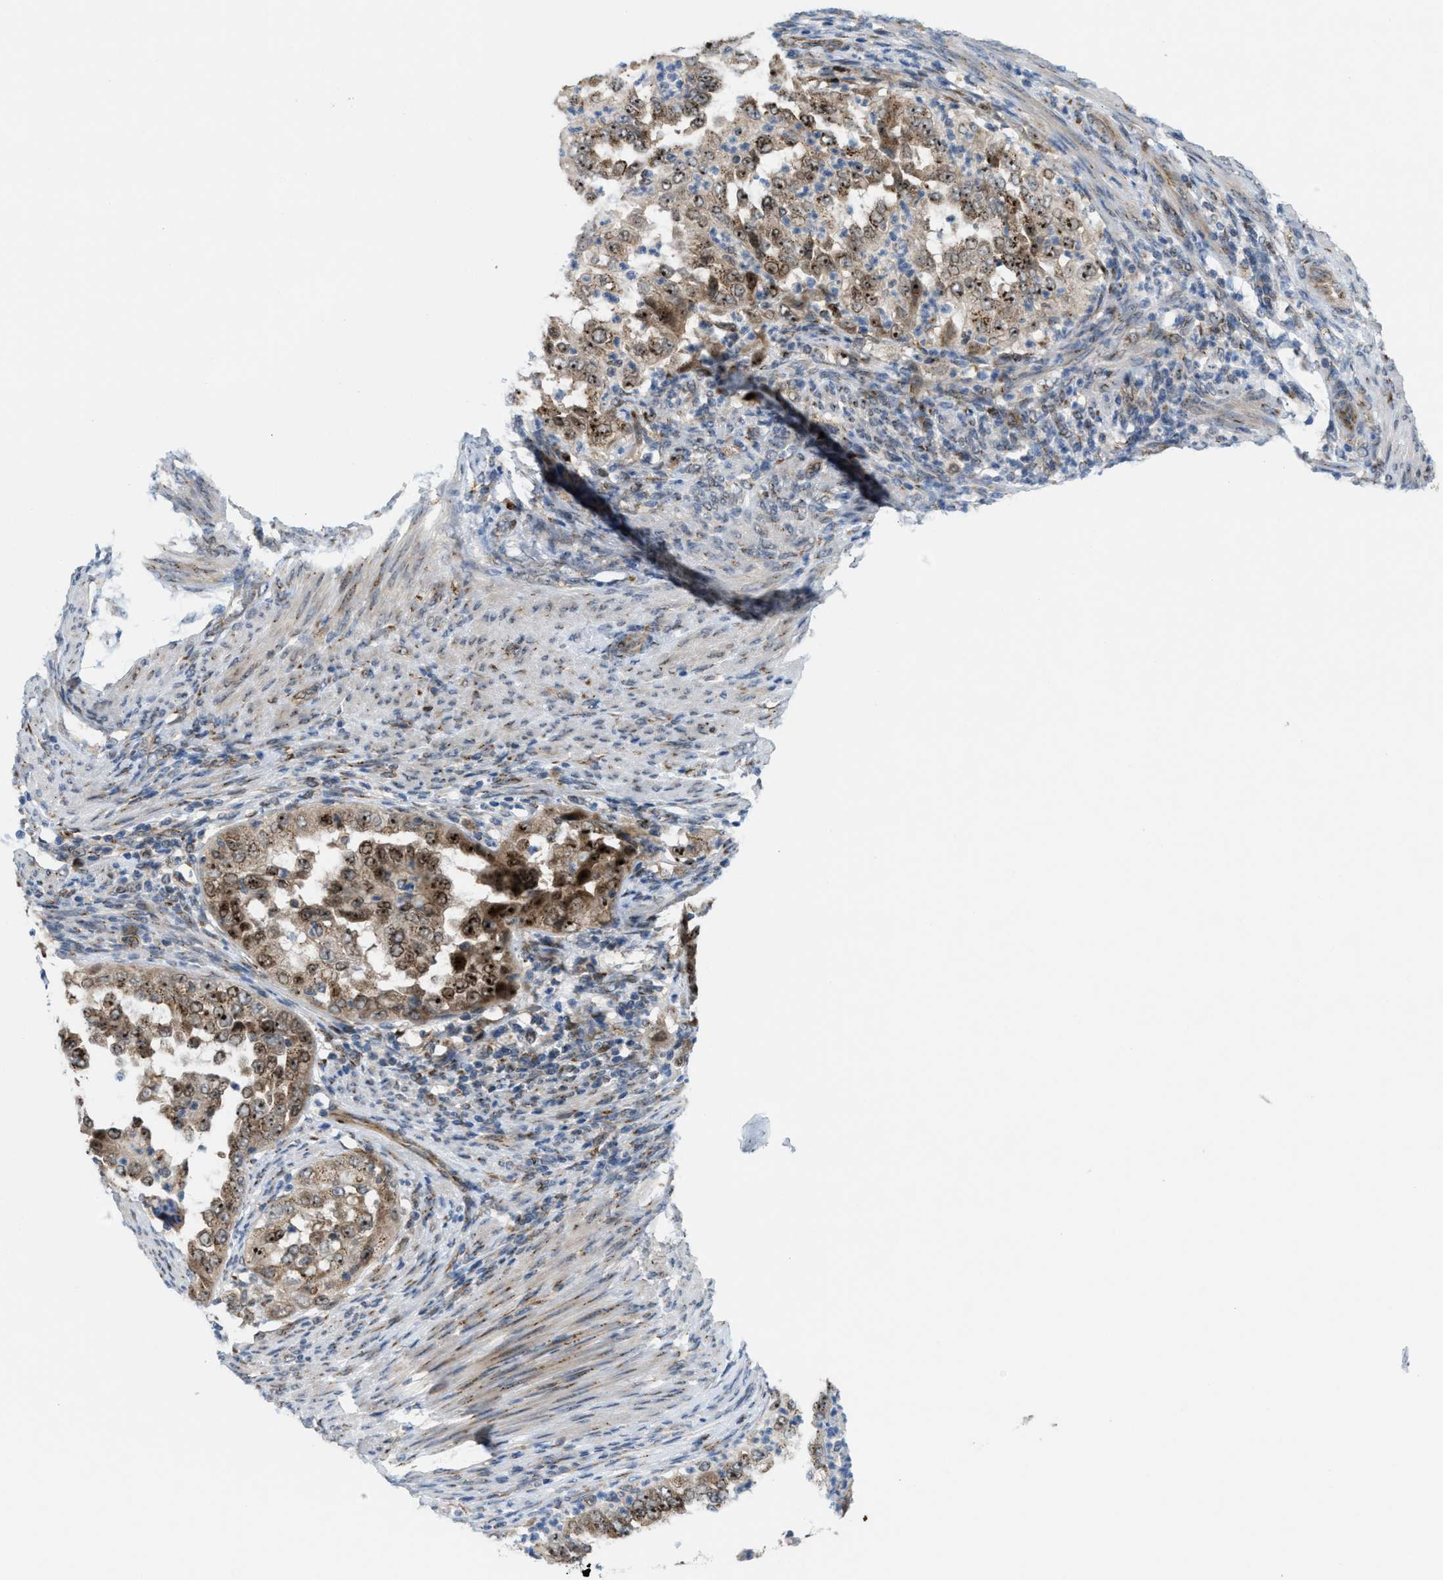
{"staining": {"intensity": "moderate", "quantity": ">75%", "location": "cytoplasmic/membranous,nuclear"}, "tissue": "endometrial cancer", "cell_type": "Tumor cells", "image_type": "cancer", "snomed": [{"axis": "morphology", "description": "Adenocarcinoma, NOS"}, {"axis": "topography", "description": "Endometrium"}], "caption": "Human adenocarcinoma (endometrial) stained for a protein (brown) demonstrates moderate cytoplasmic/membranous and nuclear positive staining in about >75% of tumor cells.", "gene": "SLC38A10", "patient": {"sex": "female", "age": 85}}